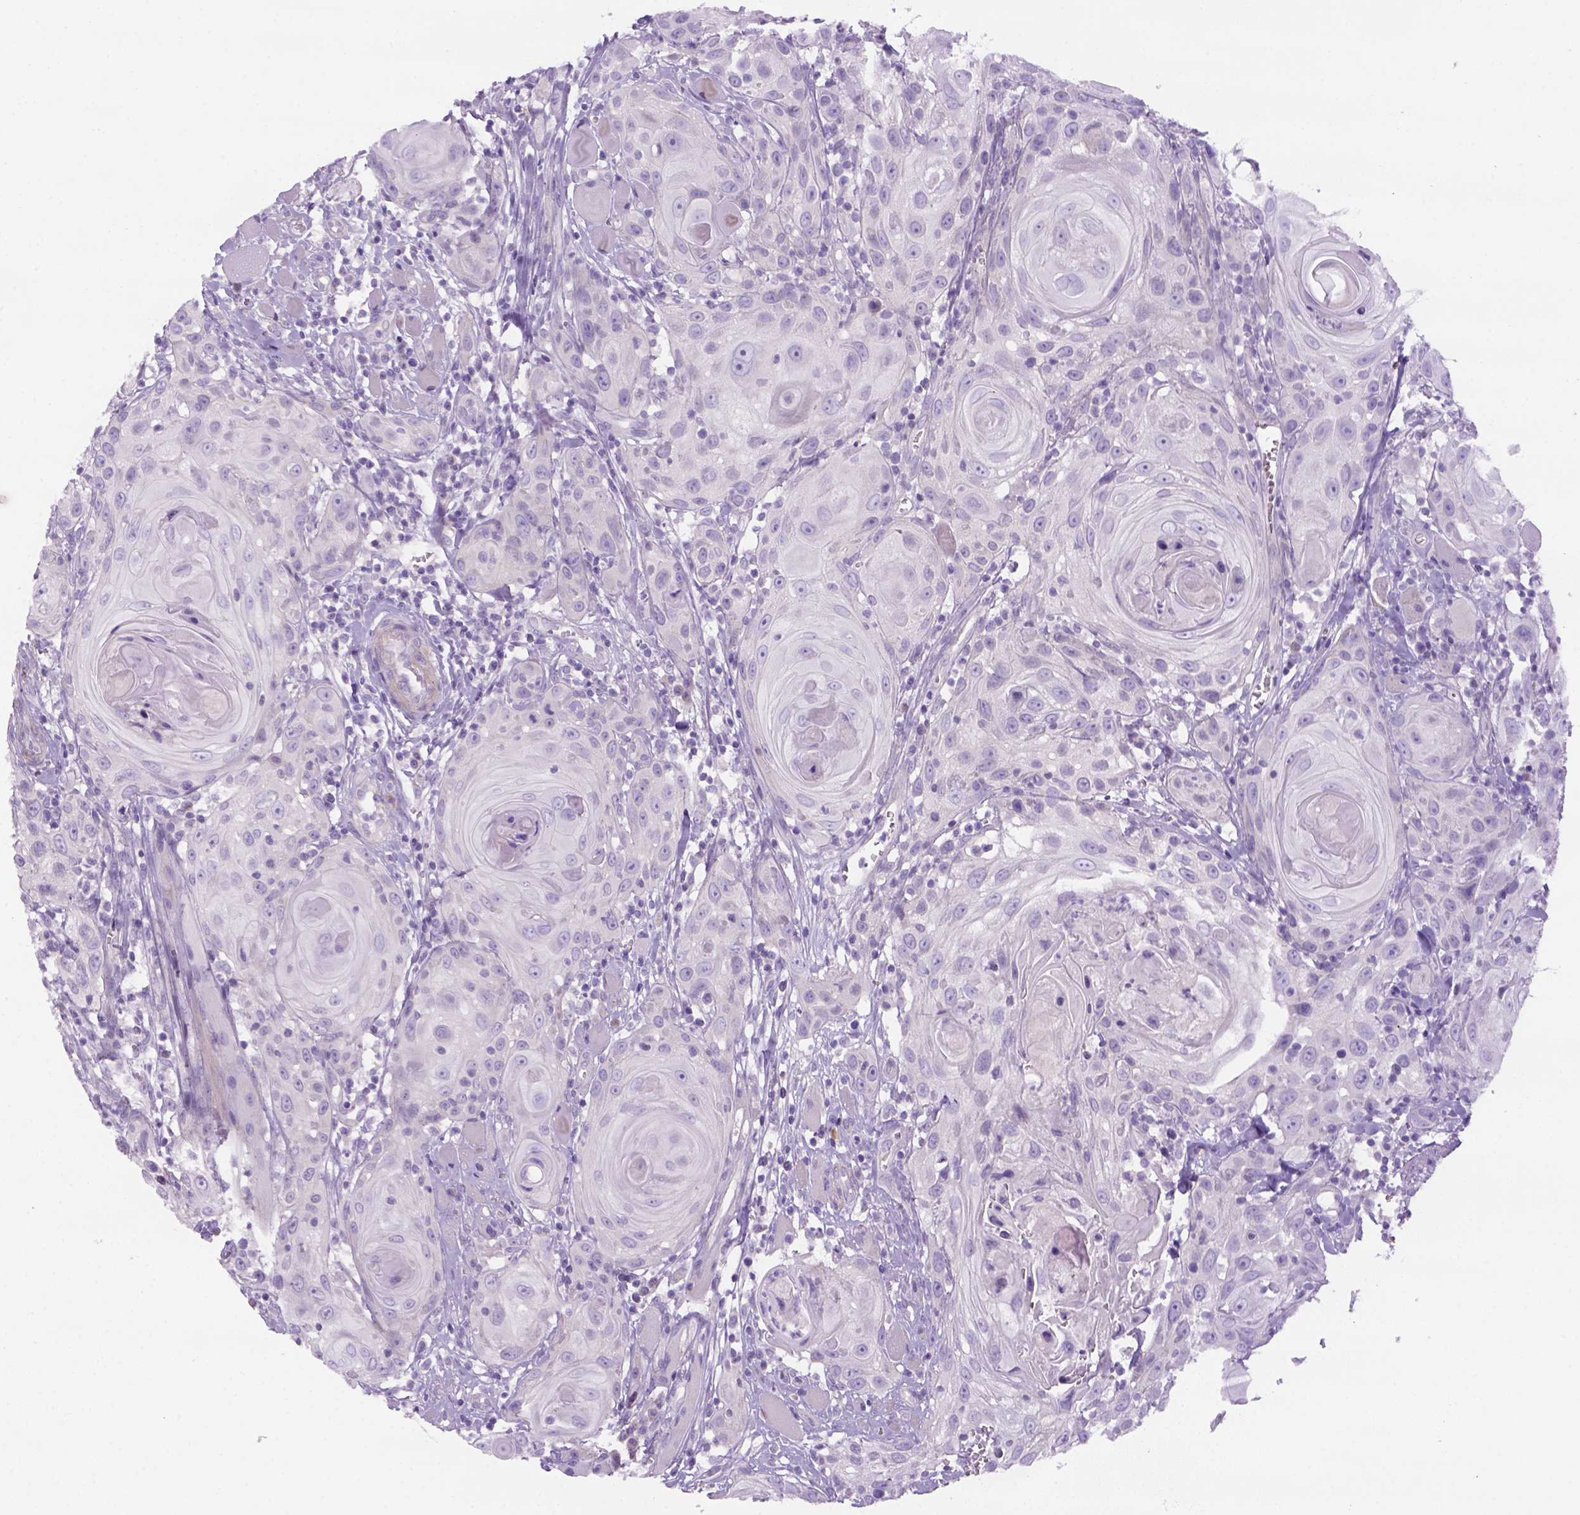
{"staining": {"intensity": "negative", "quantity": "none", "location": "none"}, "tissue": "head and neck cancer", "cell_type": "Tumor cells", "image_type": "cancer", "snomed": [{"axis": "morphology", "description": "Squamous cell carcinoma, NOS"}, {"axis": "topography", "description": "Head-Neck"}], "caption": "Immunohistochemistry (IHC) micrograph of neoplastic tissue: human head and neck squamous cell carcinoma stained with DAB (3,3'-diaminobenzidine) exhibits no significant protein staining in tumor cells.", "gene": "DNAH11", "patient": {"sex": "female", "age": 80}}